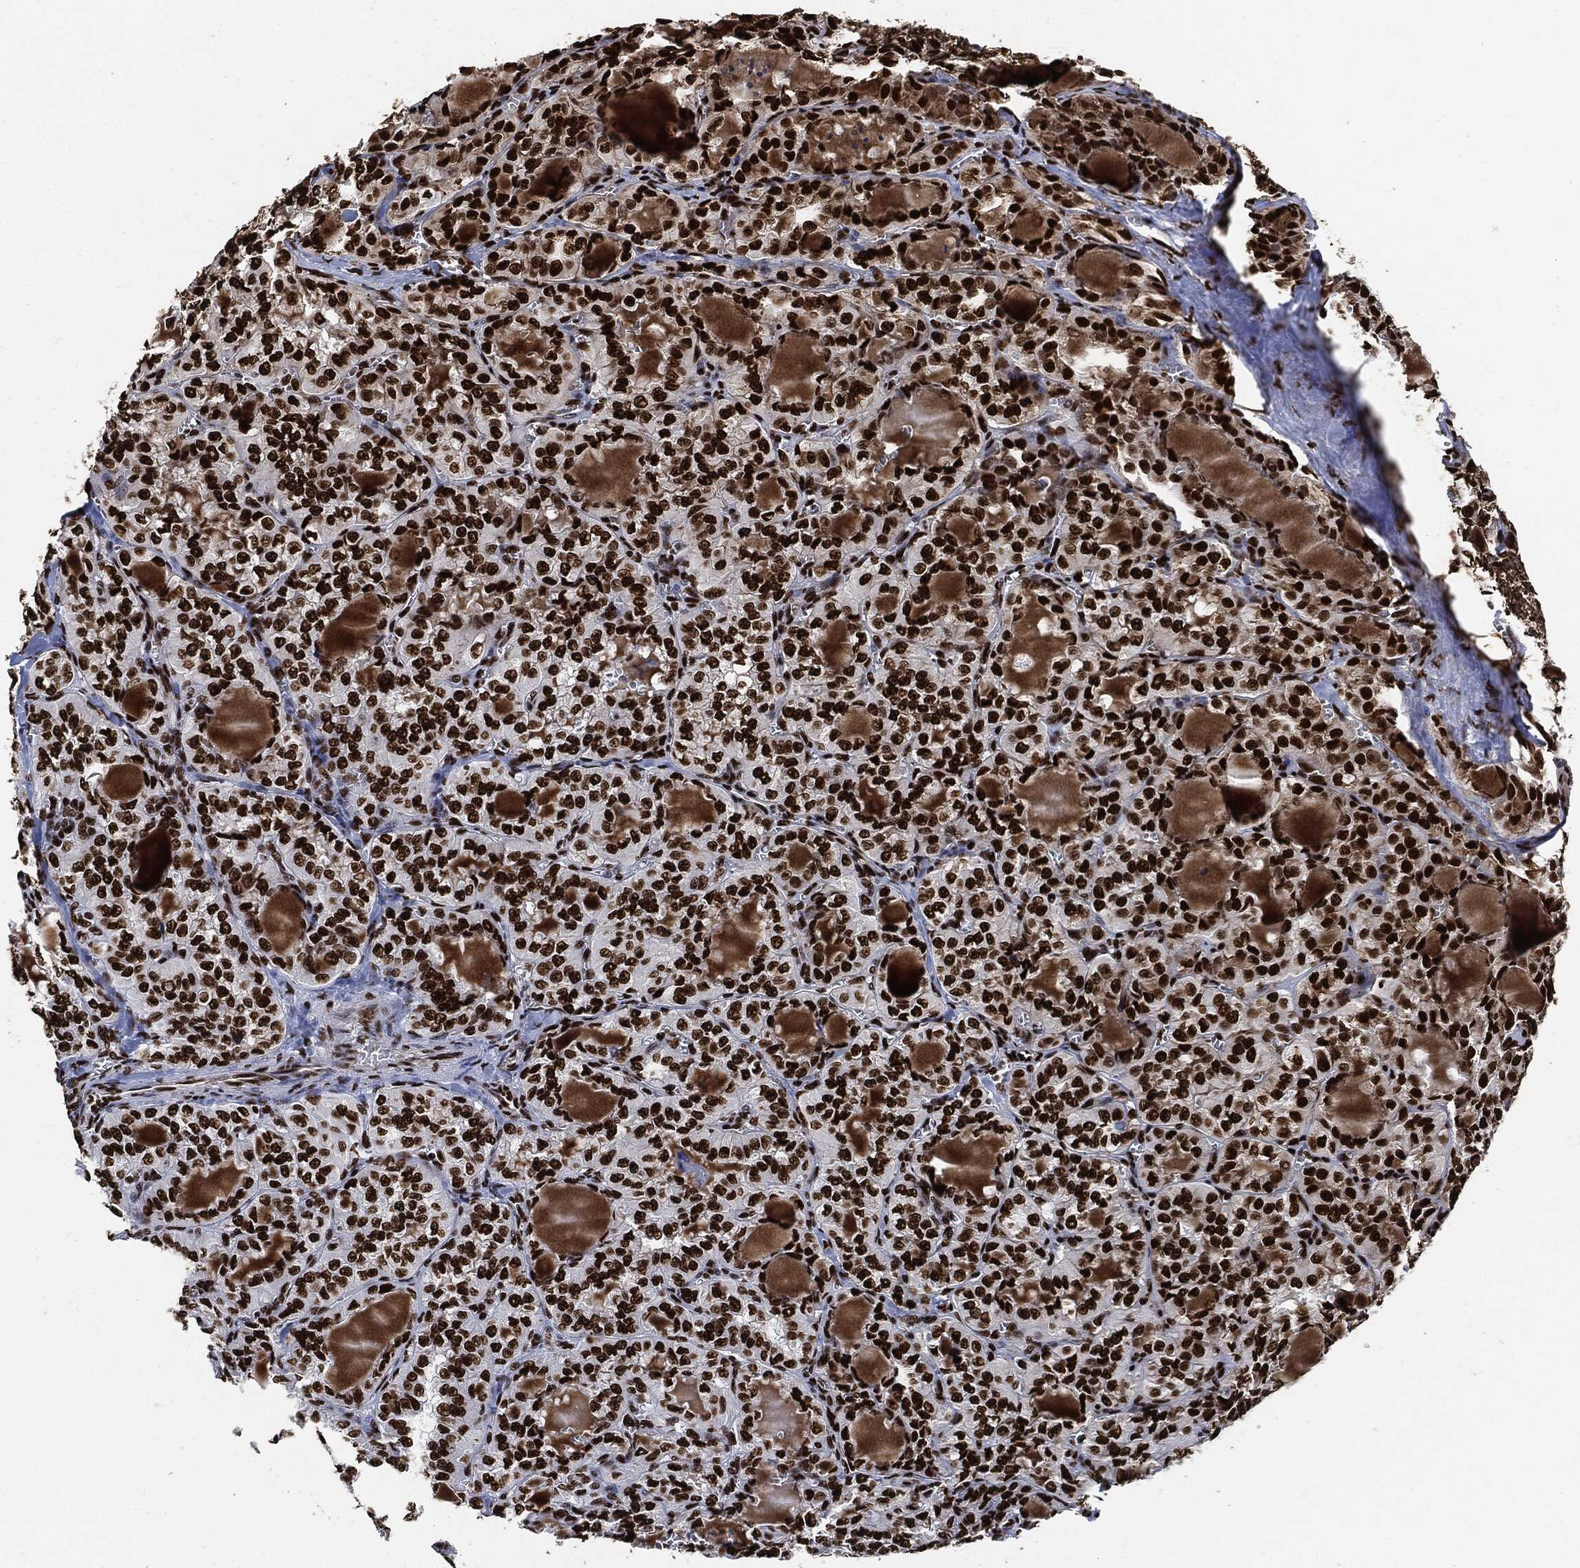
{"staining": {"intensity": "strong", "quantity": ">75%", "location": "nuclear"}, "tissue": "thyroid cancer", "cell_type": "Tumor cells", "image_type": "cancer", "snomed": [{"axis": "morphology", "description": "Papillary adenocarcinoma, NOS"}, {"axis": "topography", "description": "Thyroid gland"}], "caption": "A high amount of strong nuclear positivity is present in about >75% of tumor cells in thyroid cancer (papillary adenocarcinoma) tissue. Using DAB (3,3'-diaminobenzidine) (brown) and hematoxylin (blue) stains, captured at high magnification using brightfield microscopy.", "gene": "RECQL", "patient": {"sex": "female", "age": 41}}